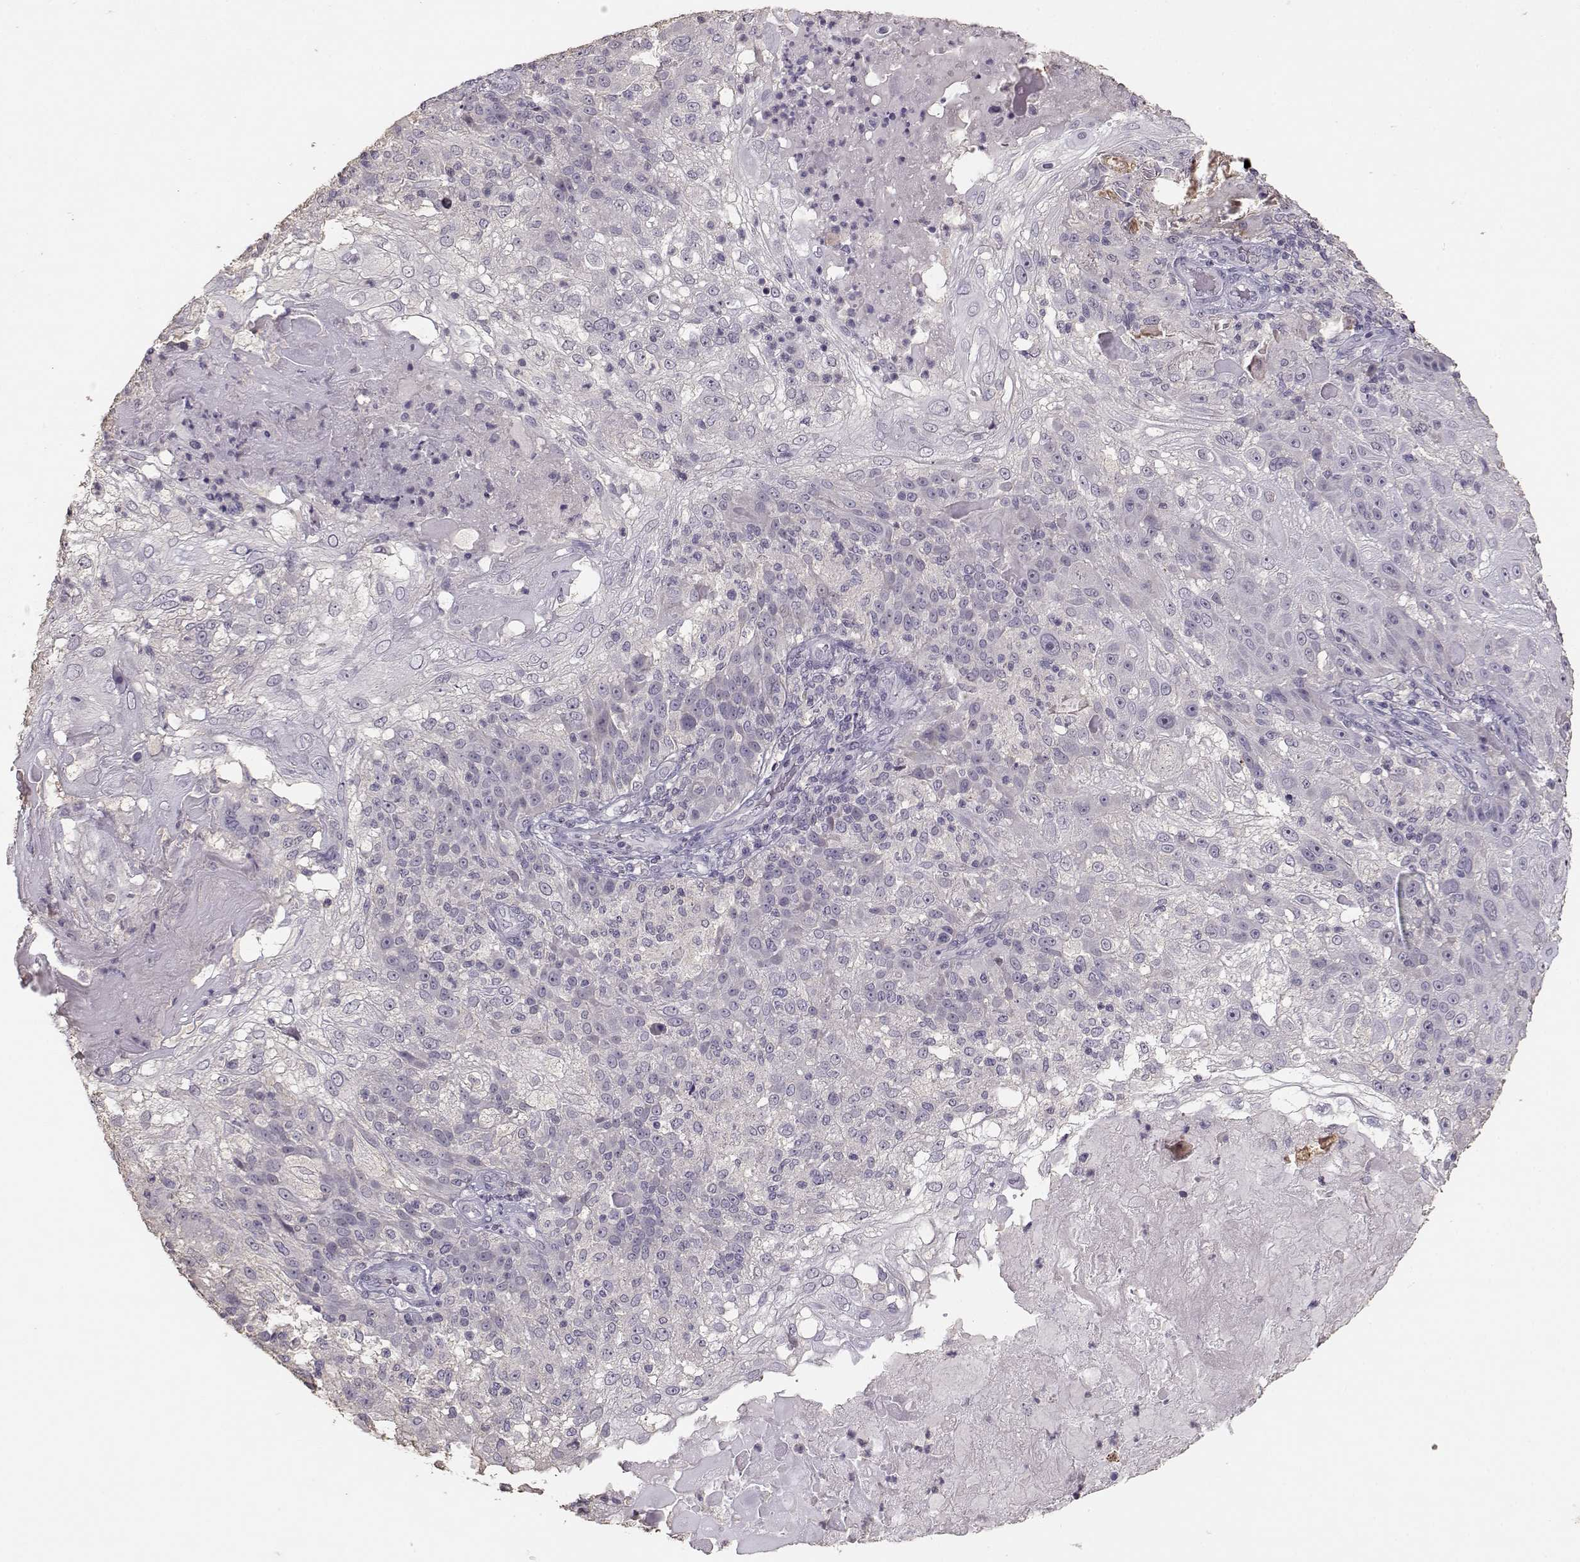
{"staining": {"intensity": "negative", "quantity": "none", "location": "none"}, "tissue": "skin cancer", "cell_type": "Tumor cells", "image_type": "cancer", "snomed": [{"axis": "morphology", "description": "Normal tissue, NOS"}, {"axis": "morphology", "description": "Squamous cell carcinoma, NOS"}, {"axis": "topography", "description": "Skin"}], "caption": "Immunohistochemistry of human squamous cell carcinoma (skin) reveals no positivity in tumor cells. (DAB (3,3'-diaminobenzidine) immunohistochemistry (IHC) visualized using brightfield microscopy, high magnification).", "gene": "UROC1", "patient": {"sex": "female", "age": 83}}